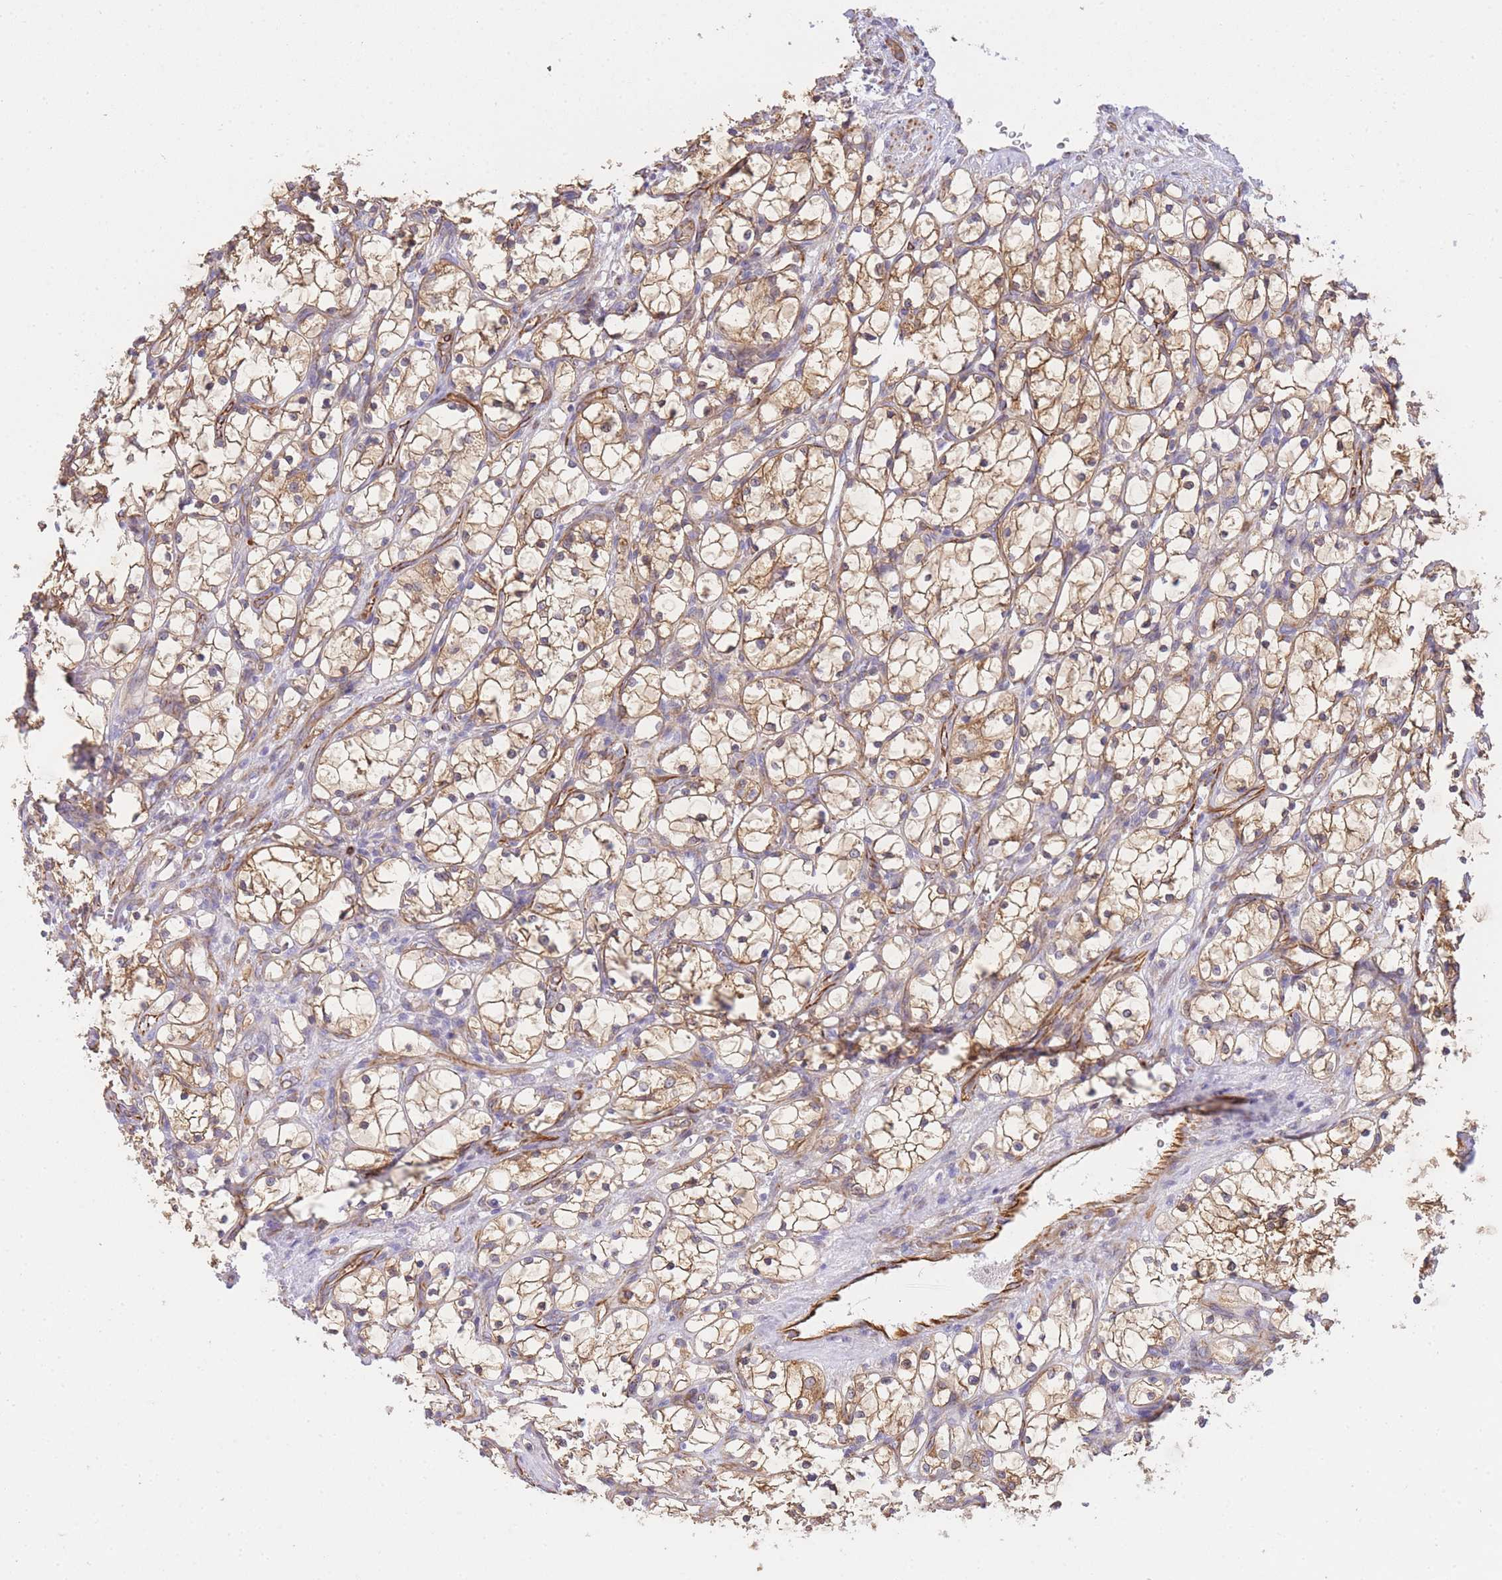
{"staining": {"intensity": "moderate", "quantity": ">75%", "location": "cytoplasmic/membranous"}, "tissue": "renal cancer", "cell_type": "Tumor cells", "image_type": "cancer", "snomed": [{"axis": "morphology", "description": "Adenocarcinoma, NOS"}, {"axis": "topography", "description": "Kidney"}], "caption": "Immunohistochemistry histopathology image of neoplastic tissue: human renal cancer stained using IHC displays medium levels of moderate protein expression localized specifically in the cytoplasmic/membranous of tumor cells, appearing as a cytoplasmic/membranous brown color.", "gene": "ECPAS", "patient": {"sex": "female", "age": 69}}